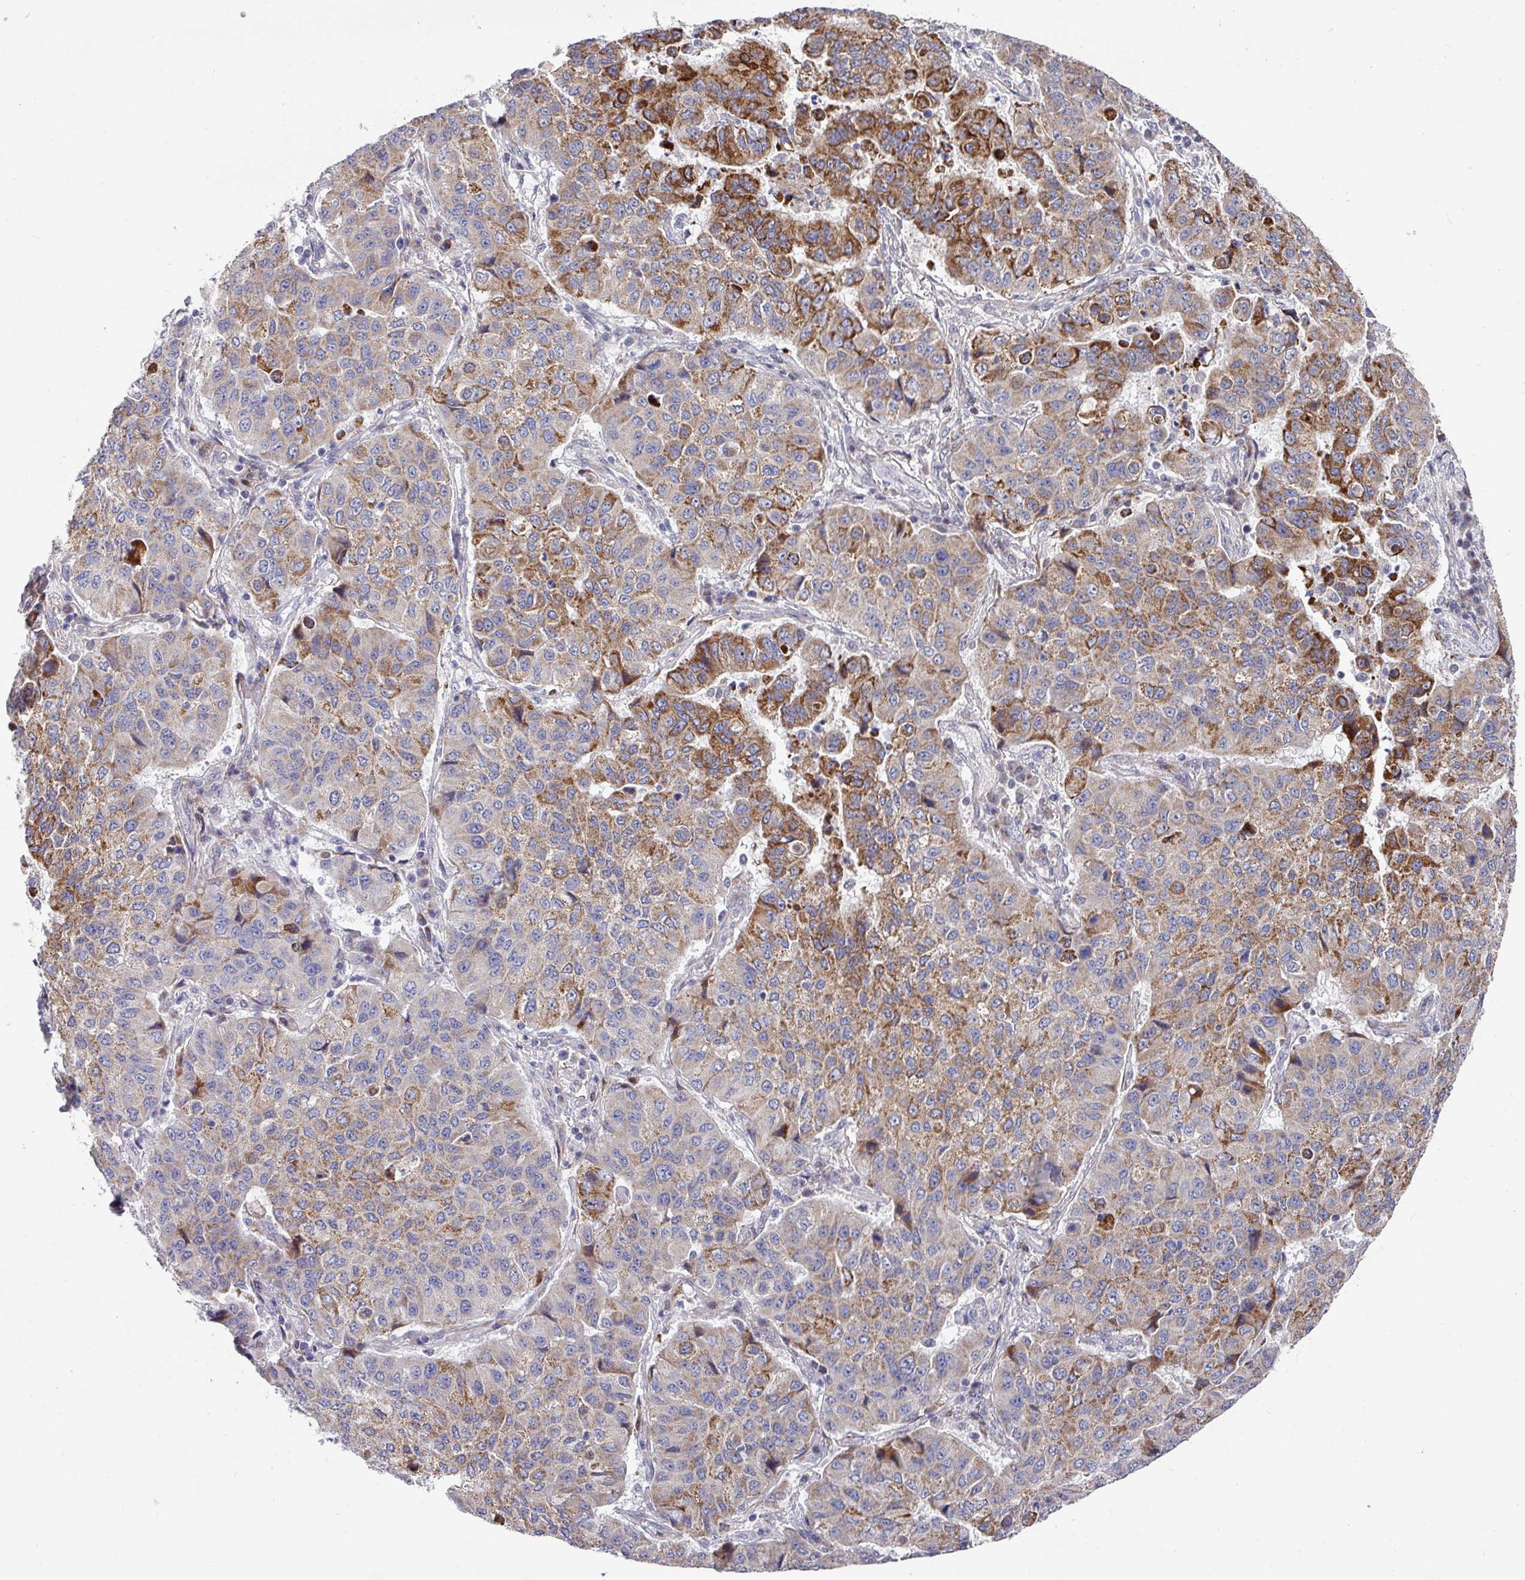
{"staining": {"intensity": "strong", "quantity": "25%-75%", "location": "cytoplasmic/membranous"}, "tissue": "lung cancer", "cell_type": "Tumor cells", "image_type": "cancer", "snomed": [{"axis": "morphology", "description": "Squamous cell carcinoma, NOS"}, {"axis": "topography", "description": "Lung"}], "caption": "Immunohistochemical staining of lung cancer demonstrates high levels of strong cytoplasmic/membranous expression in about 25%-75% of tumor cells.", "gene": "CBX7", "patient": {"sex": "male", "age": 74}}